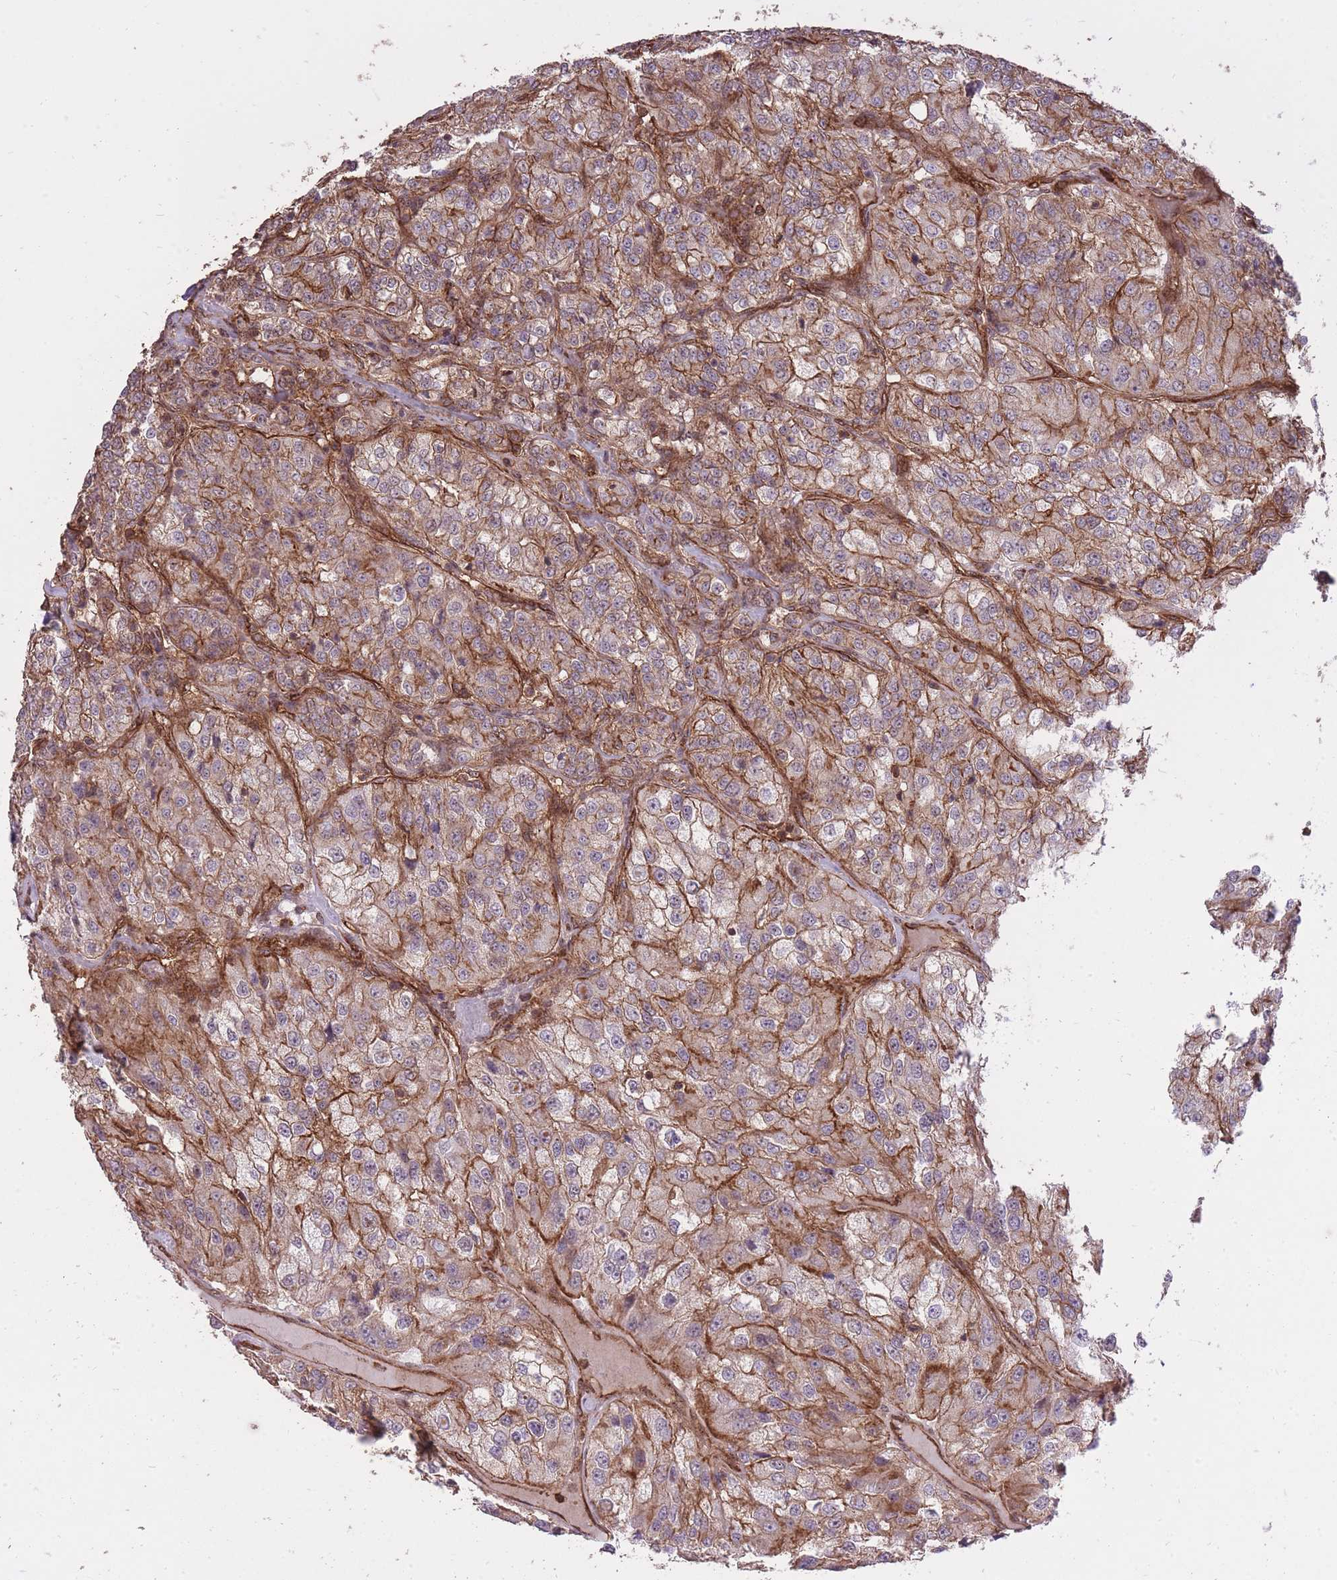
{"staining": {"intensity": "moderate", "quantity": ">75%", "location": "cytoplasmic/membranous"}, "tissue": "renal cancer", "cell_type": "Tumor cells", "image_type": "cancer", "snomed": [{"axis": "morphology", "description": "Adenocarcinoma, NOS"}, {"axis": "topography", "description": "Kidney"}], "caption": "Adenocarcinoma (renal) stained with a brown dye exhibits moderate cytoplasmic/membranous positive expression in approximately >75% of tumor cells.", "gene": "PLD1", "patient": {"sex": "female", "age": 63}}